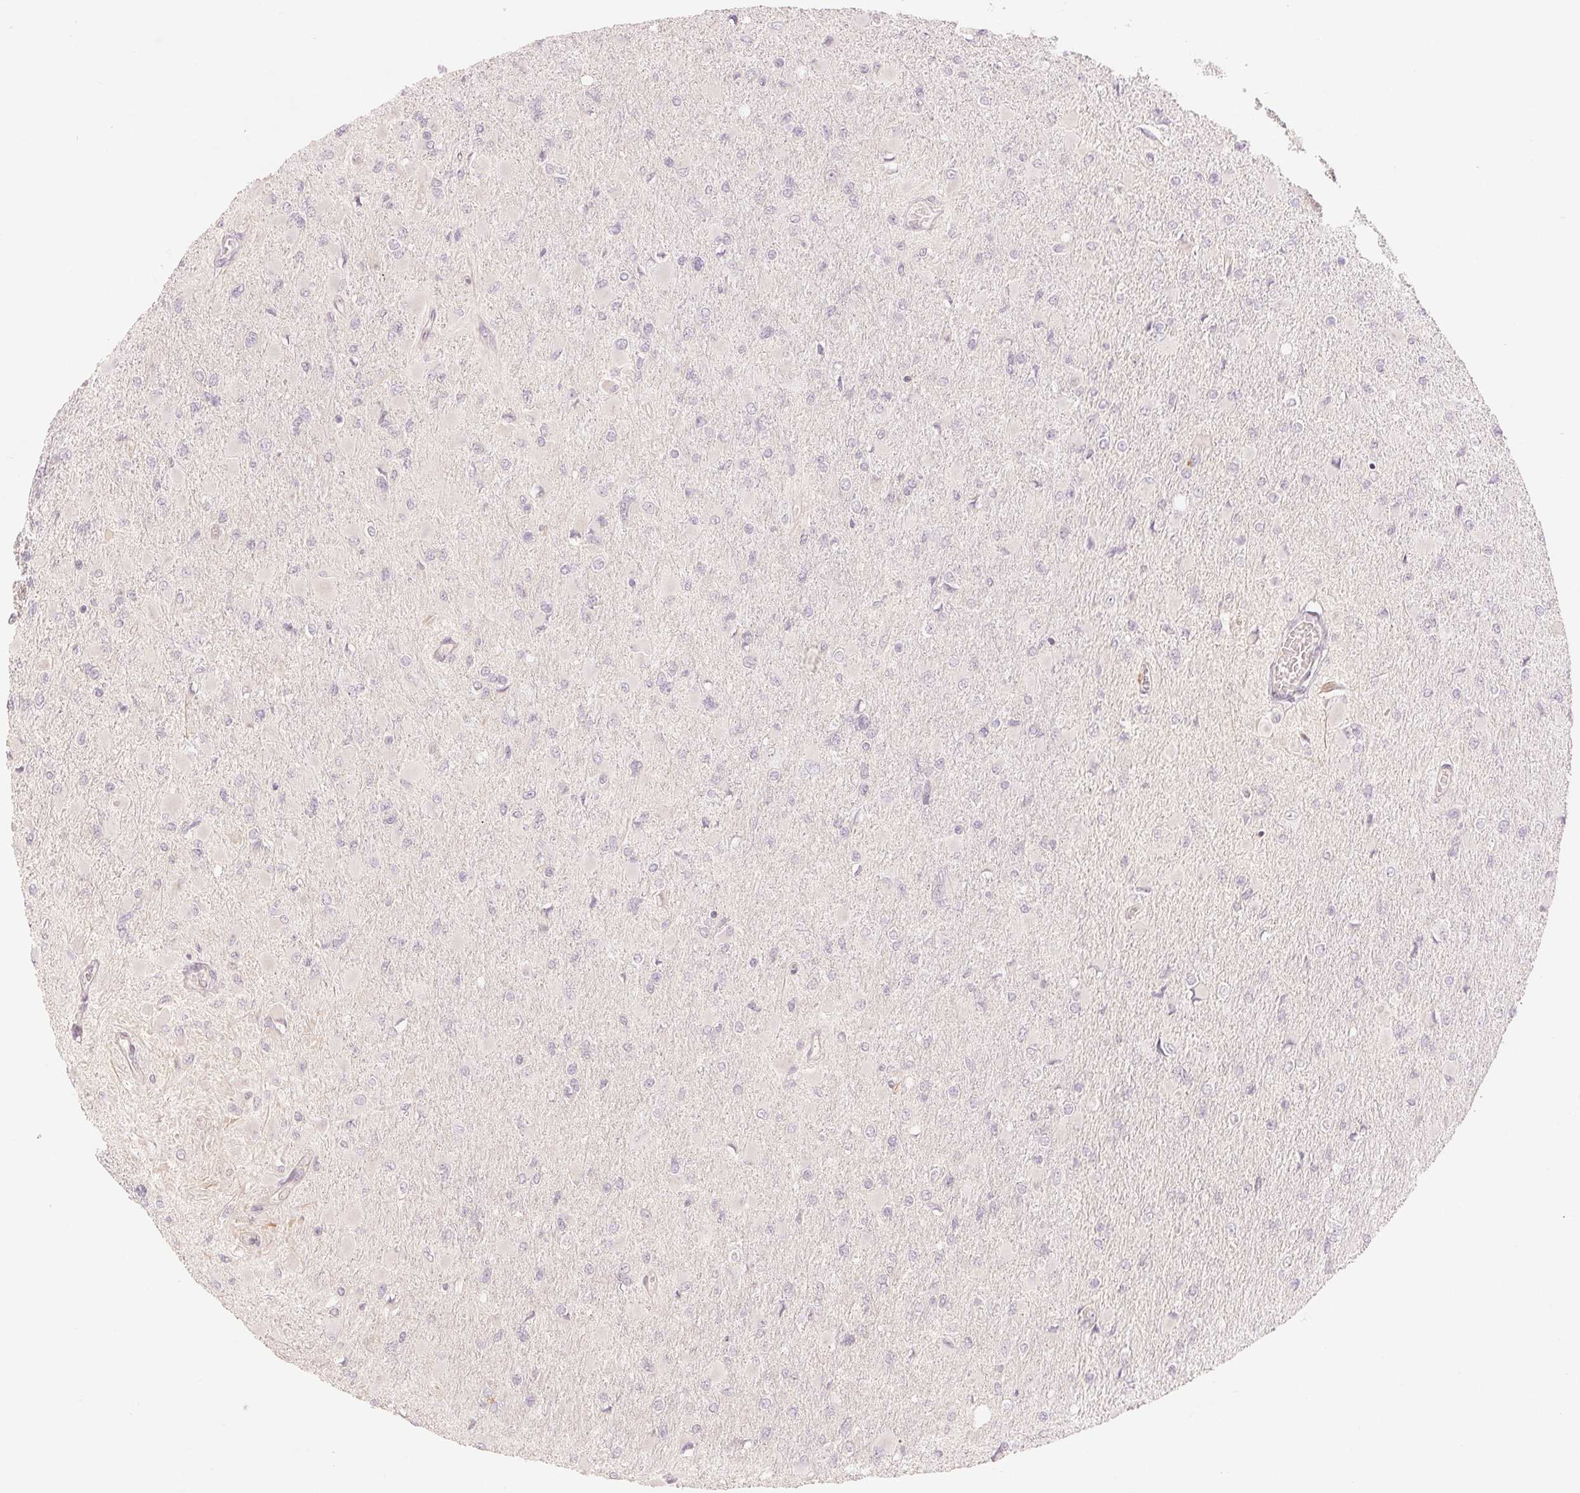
{"staining": {"intensity": "negative", "quantity": "none", "location": "none"}, "tissue": "glioma", "cell_type": "Tumor cells", "image_type": "cancer", "snomed": [{"axis": "morphology", "description": "Glioma, malignant, High grade"}, {"axis": "topography", "description": "Cerebral cortex"}], "caption": "Tumor cells show no significant protein staining in glioma. (DAB (3,3'-diaminobenzidine) immunohistochemistry, high magnification).", "gene": "DENND2C", "patient": {"sex": "female", "age": 36}}